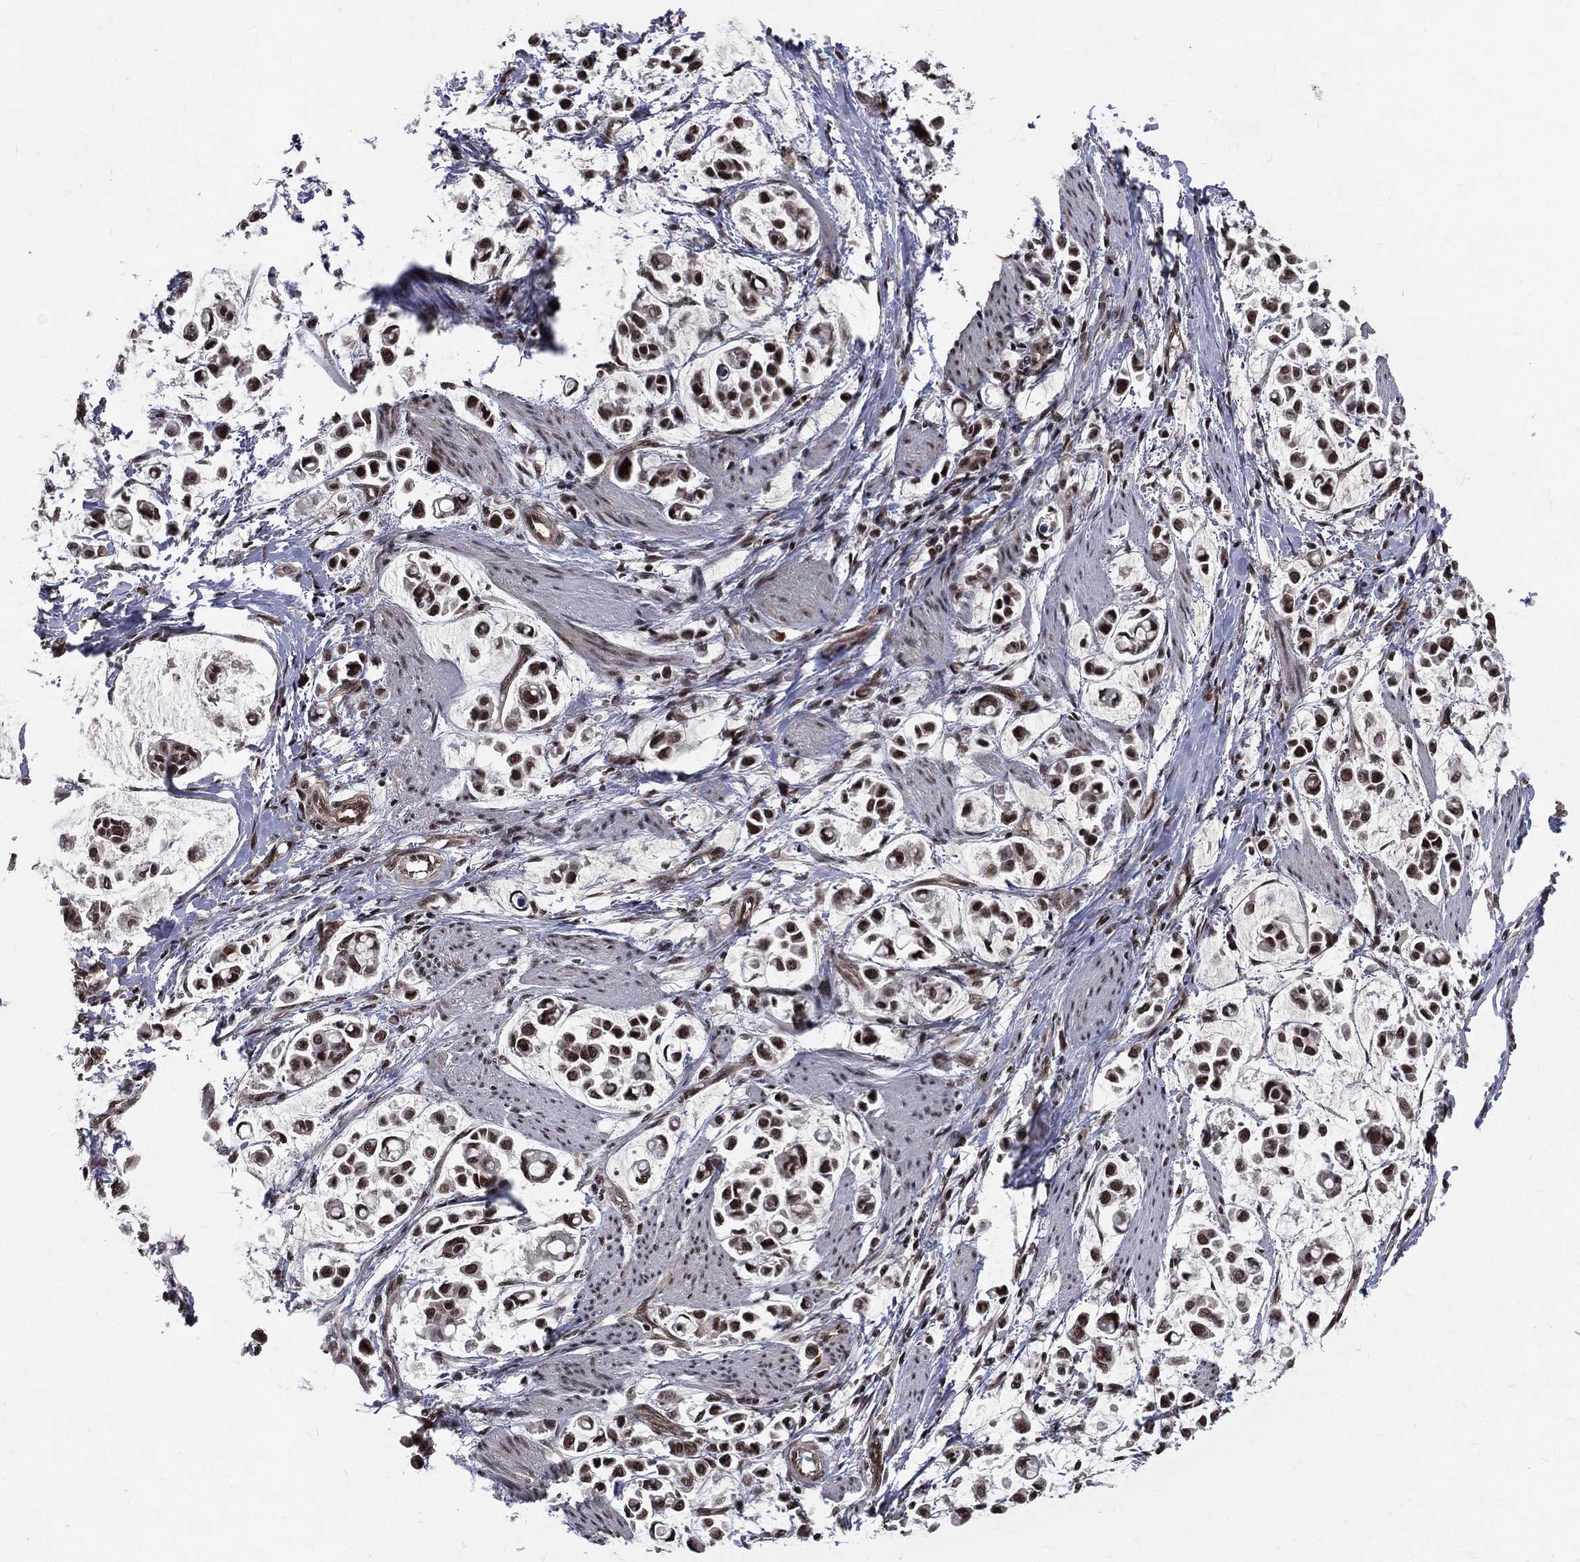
{"staining": {"intensity": "strong", "quantity": ">75%", "location": "nuclear"}, "tissue": "stomach cancer", "cell_type": "Tumor cells", "image_type": "cancer", "snomed": [{"axis": "morphology", "description": "Adenocarcinoma, NOS"}, {"axis": "topography", "description": "Stomach"}], "caption": "A high-resolution histopathology image shows immunohistochemistry staining of stomach cancer (adenocarcinoma), which demonstrates strong nuclear staining in approximately >75% of tumor cells.", "gene": "SMC3", "patient": {"sex": "male", "age": 82}}